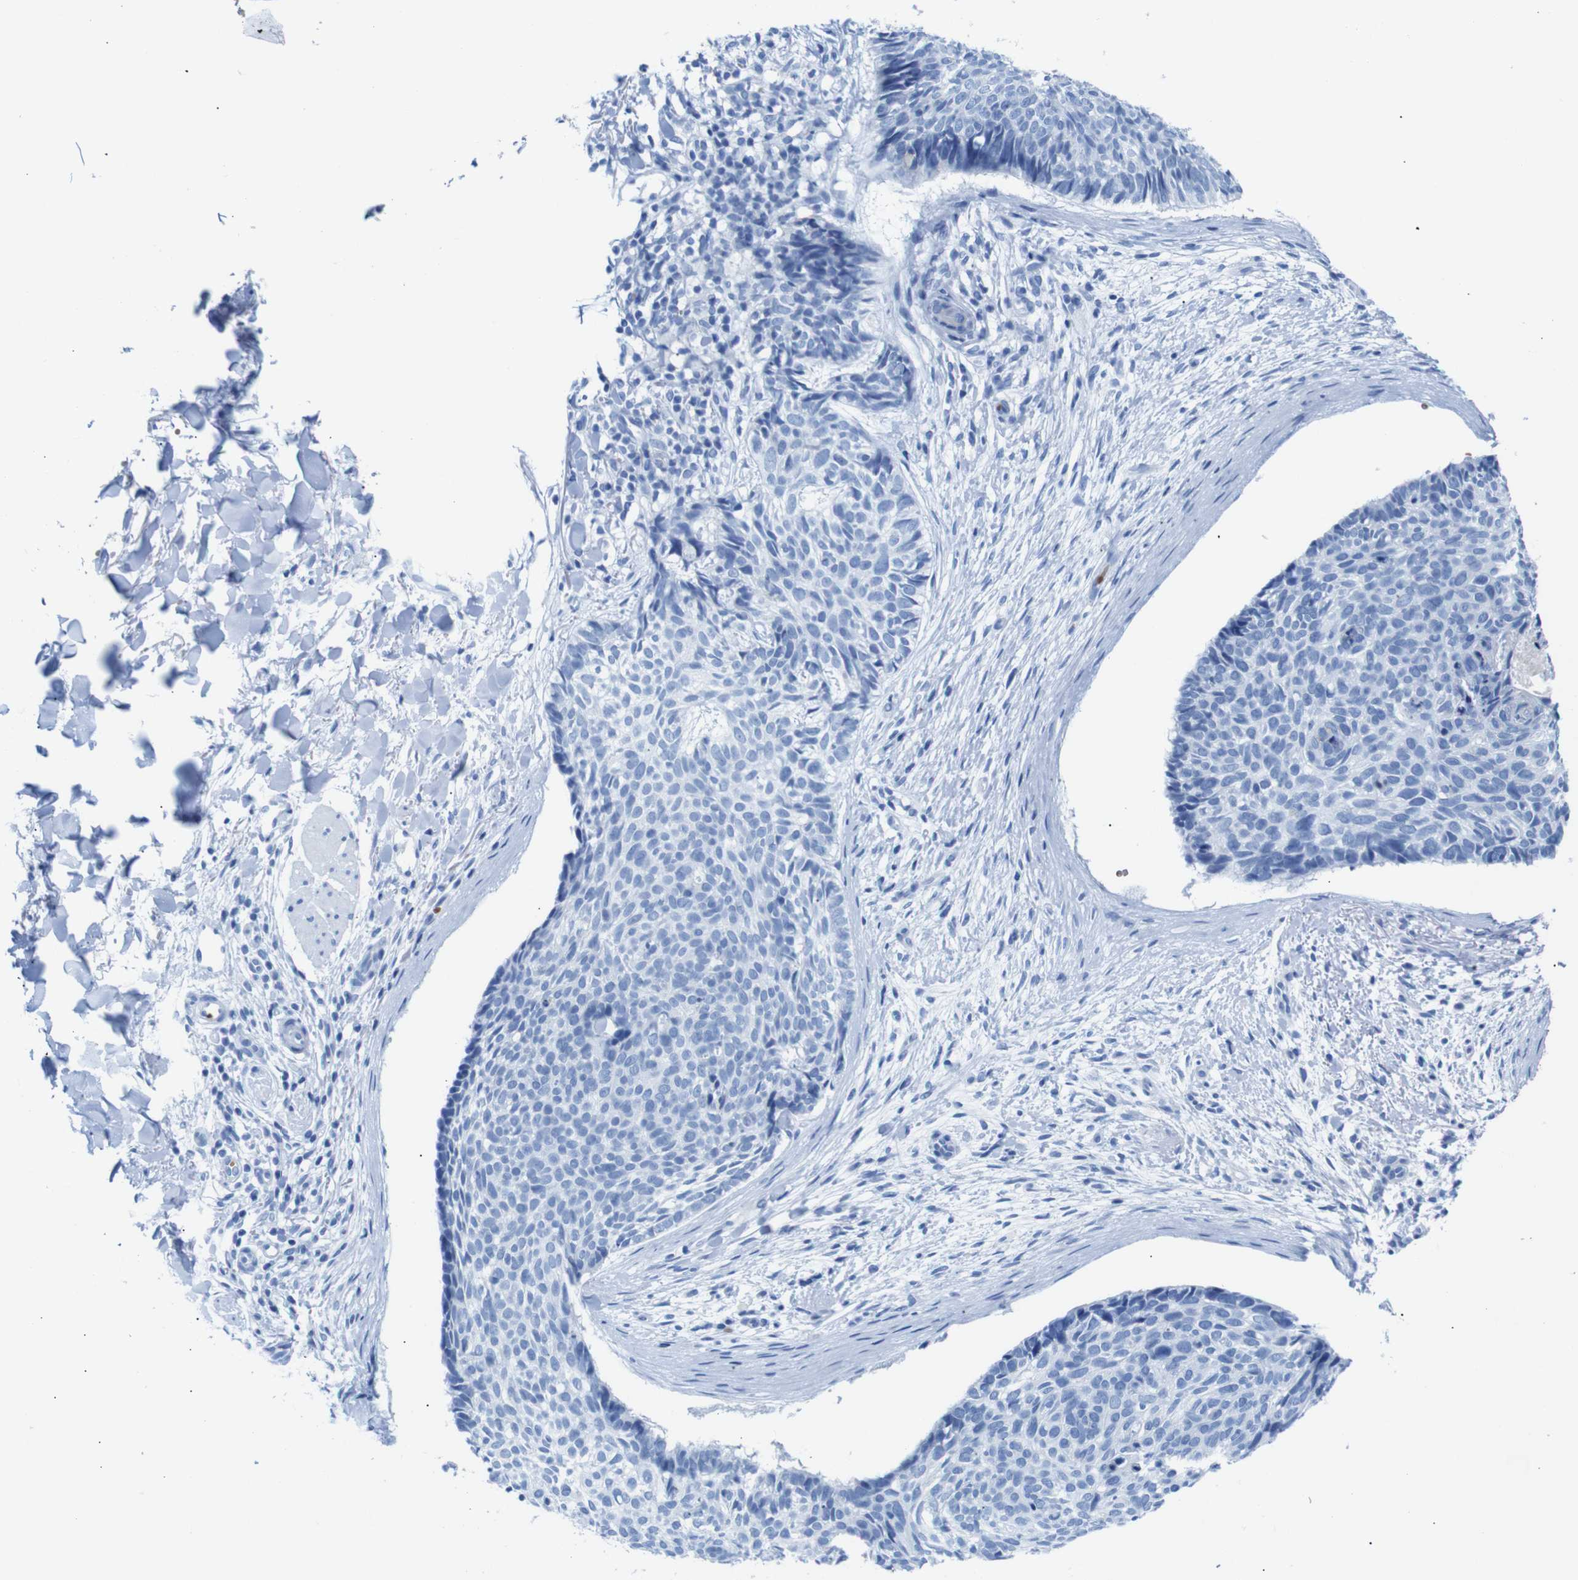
{"staining": {"intensity": "negative", "quantity": "none", "location": "none"}, "tissue": "skin cancer", "cell_type": "Tumor cells", "image_type": "cancer", "snomed": [{"axis": "morphology", "description": "Normal tissue, NOS"}, {"axis": "morphology", "description": "Basal cell carcinoma"}, {"axis": "topography", "description": "Skin"}], "caption": "Human basal cell carcinoma (skin) stained for a protein using immunohistochemistry exhibits no staining in tumor cells.", "gene": "ERVMER34-1", "patient": {"sex": "female", "age": 56}}